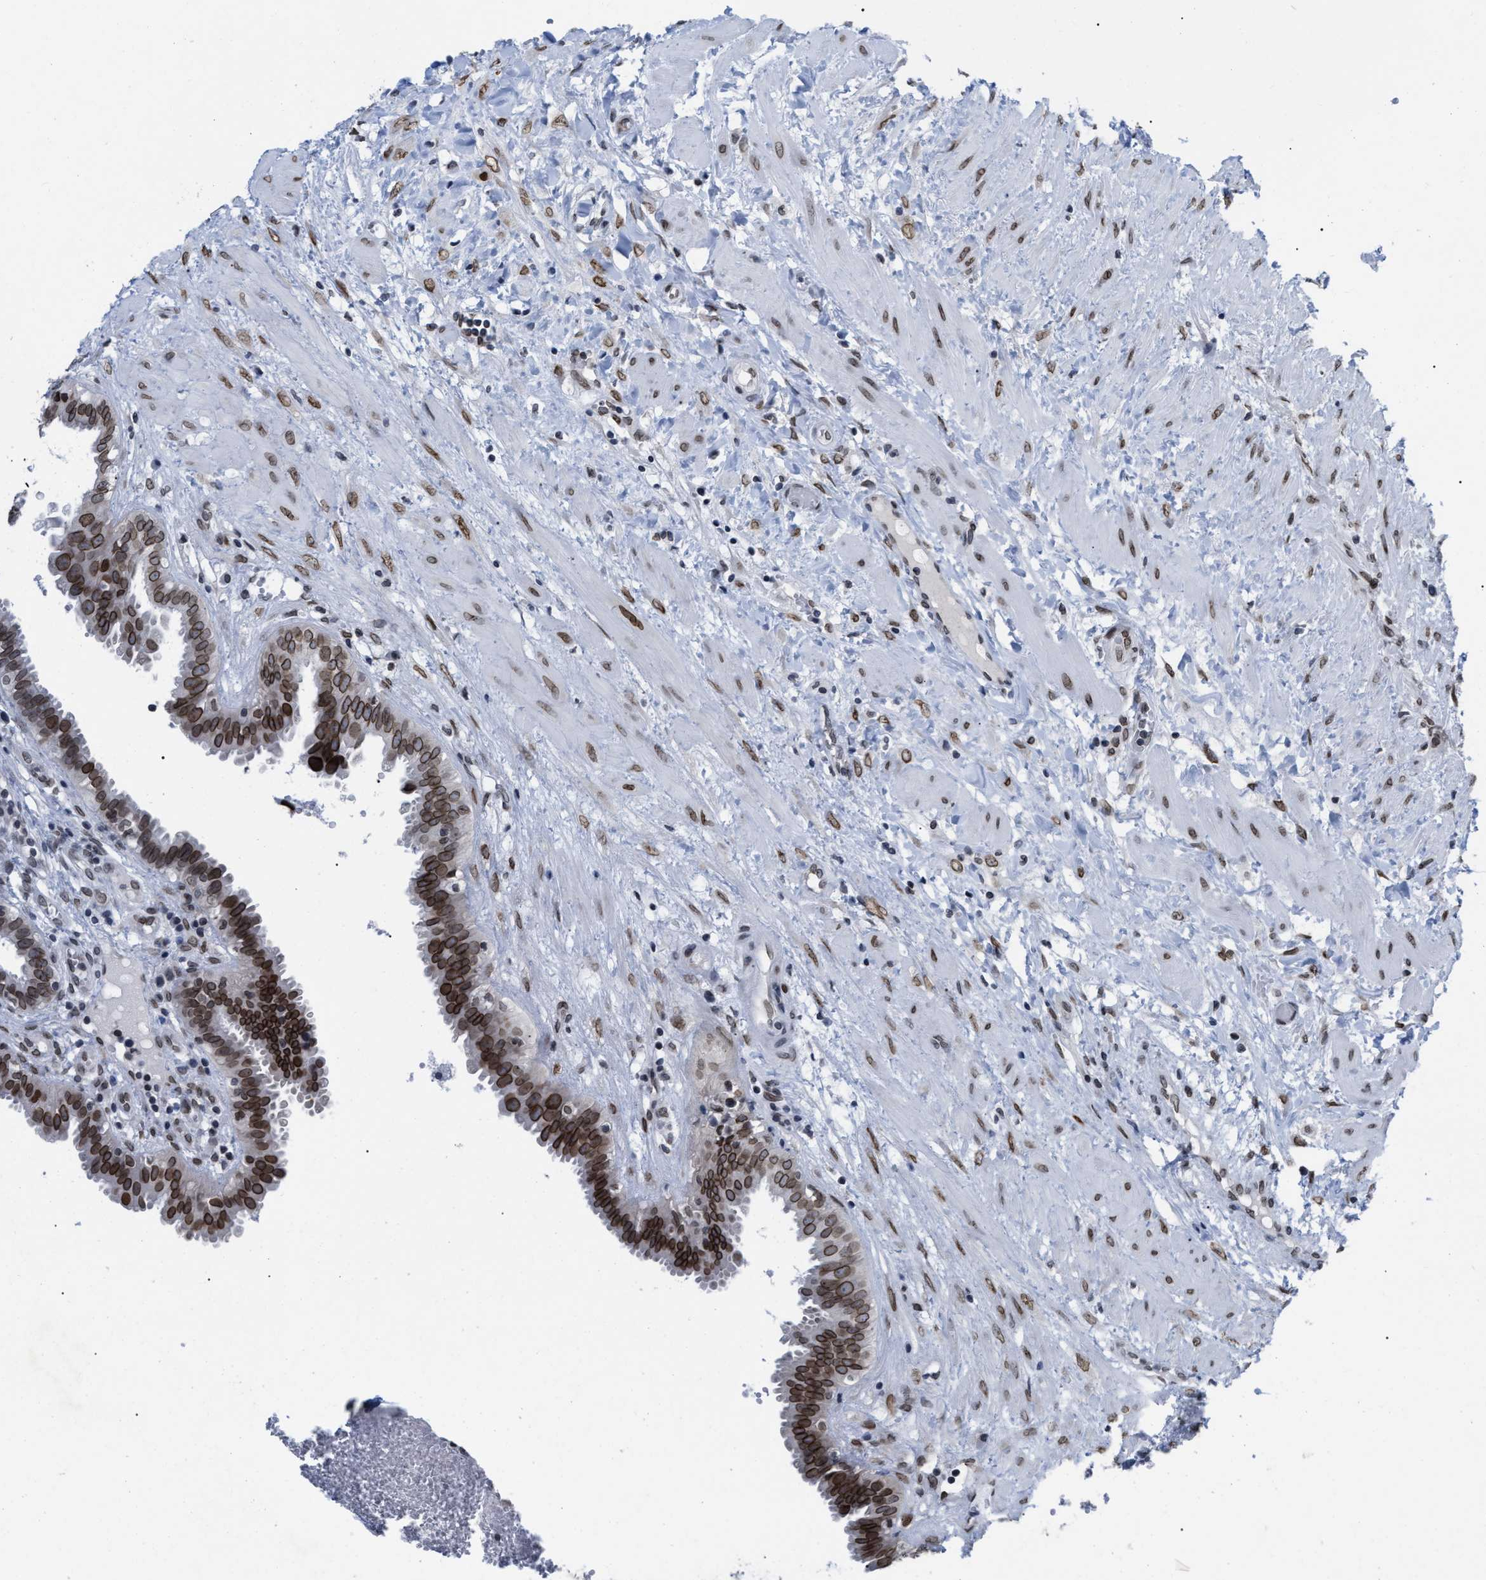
{"staining": {"intensity": "strong", "quantity": ">75%", "location": "cytoplasmic/membranous,nuclear"}, "tissue": "seminal vesicle", "cell_type": "Glandular cells", "image_type": "normal", "snomed": [{"axis": "morphology", "description": "Normal tissue, NOS"}, {"axis": "morphology", "description": "Adenocarcinoma, High grade"}, {"axis": "topography", "description": "Prostate"}, {"axis": "topography", "description": "Seminal veicle"}], "caption": "Brown immunohistochemical staining in unremarkable seminal vesicle demonstrates strong cytoplasmic/membranous,nuclear expression in approximately >75% of glandular cells. (DAB = brown stain, brightfield microscopy at high magnification).", "gene": "TPR", "patient": {"sex": "male", "age": 55}}